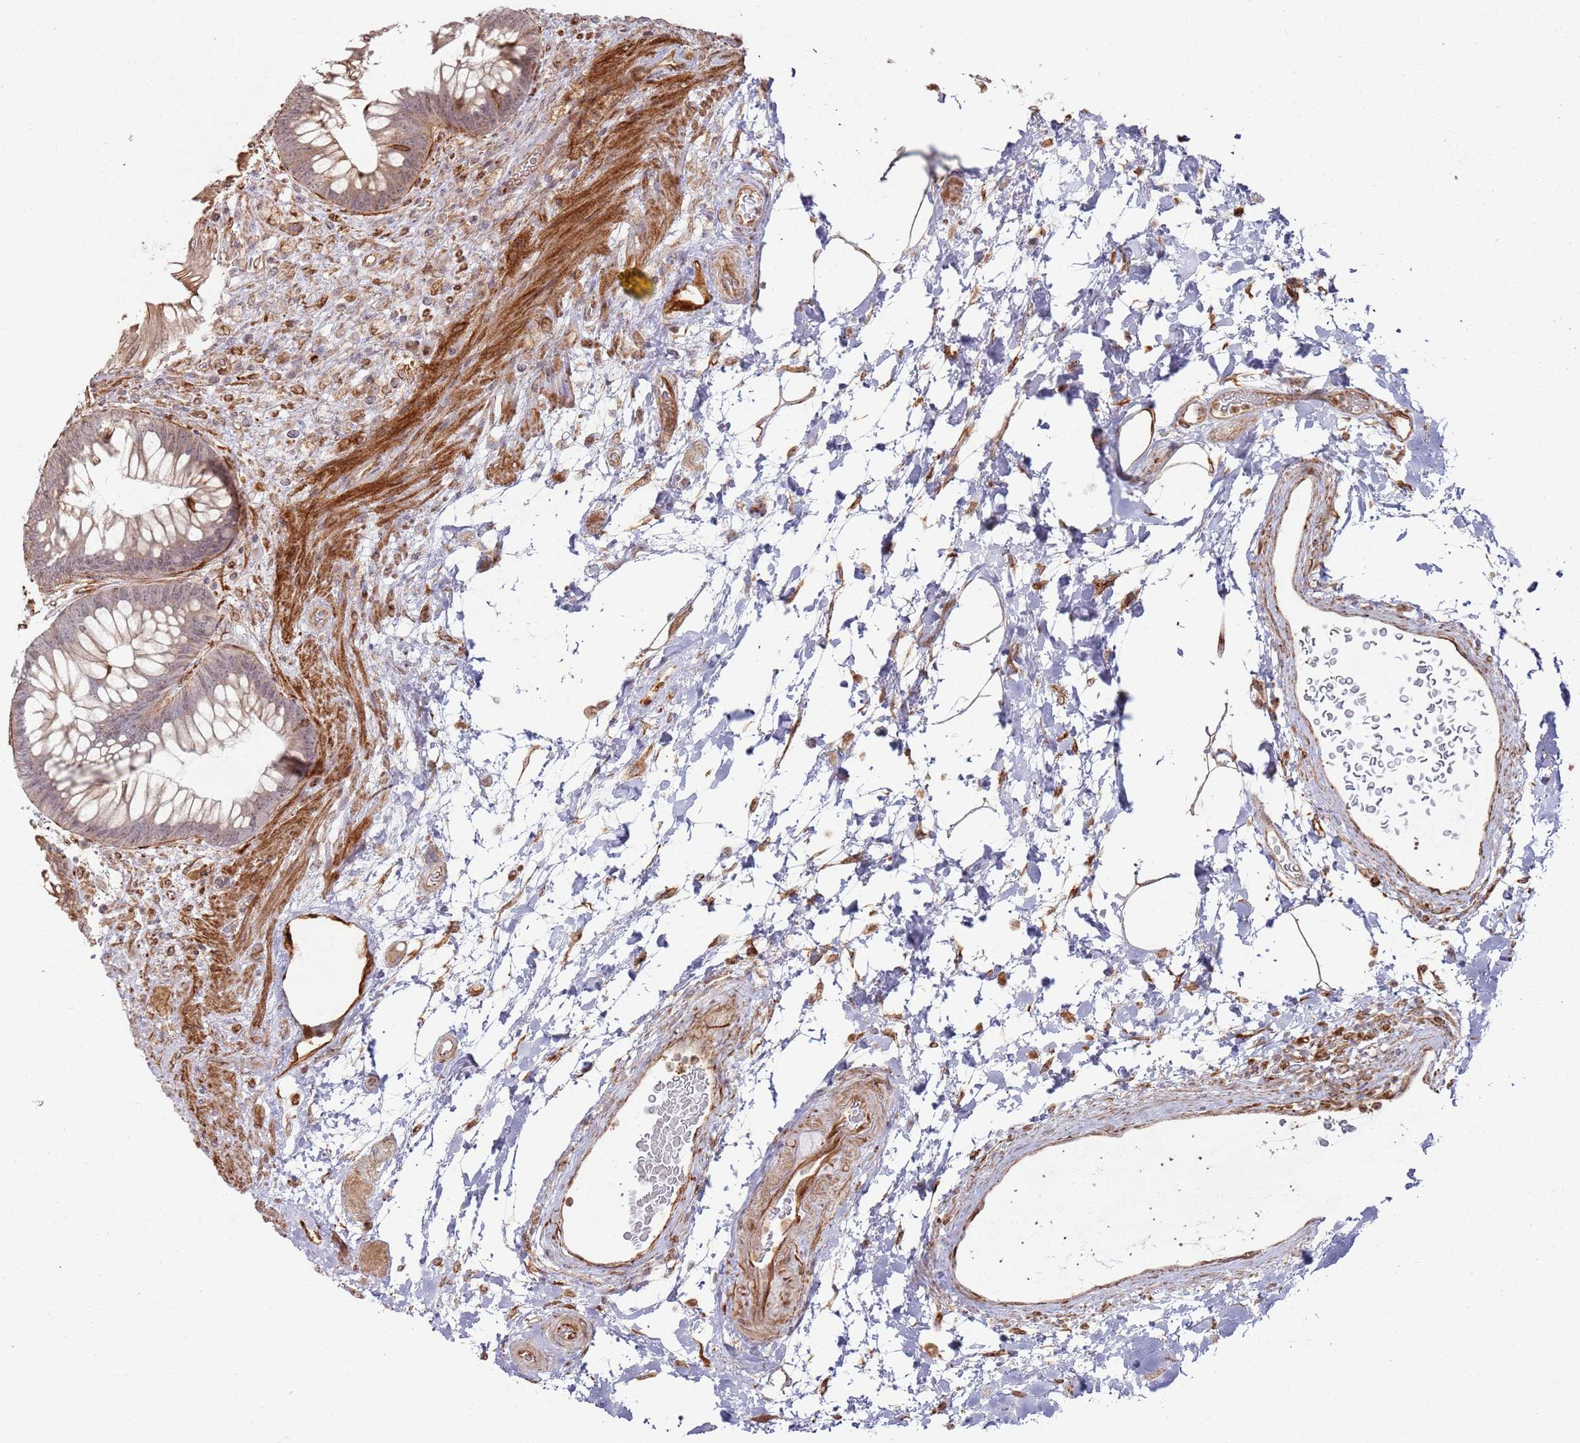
{"staining": {"intensity": "moderate", "quantity": "<25%", "location": "cytoplasmic/membranous"}, "tissue": "rectum", "cell_type": "Glandular cells", "image_type": "normal", "snomed": [{"axis": "morphology", "description": "Normal tissue, NOS"}, {"axis": "topography", "description": "Rectum"}], "caption": "Glandular cells show low levels of moderate cytoplasmic/membranous positivity in about <25% of cells in normal rectum. Immunohistochemistry stains the protein of interest in brown and the nuclei are stained blue.", "gene": "PHF21A", "patient": {"sex": "male", "age": 51}}